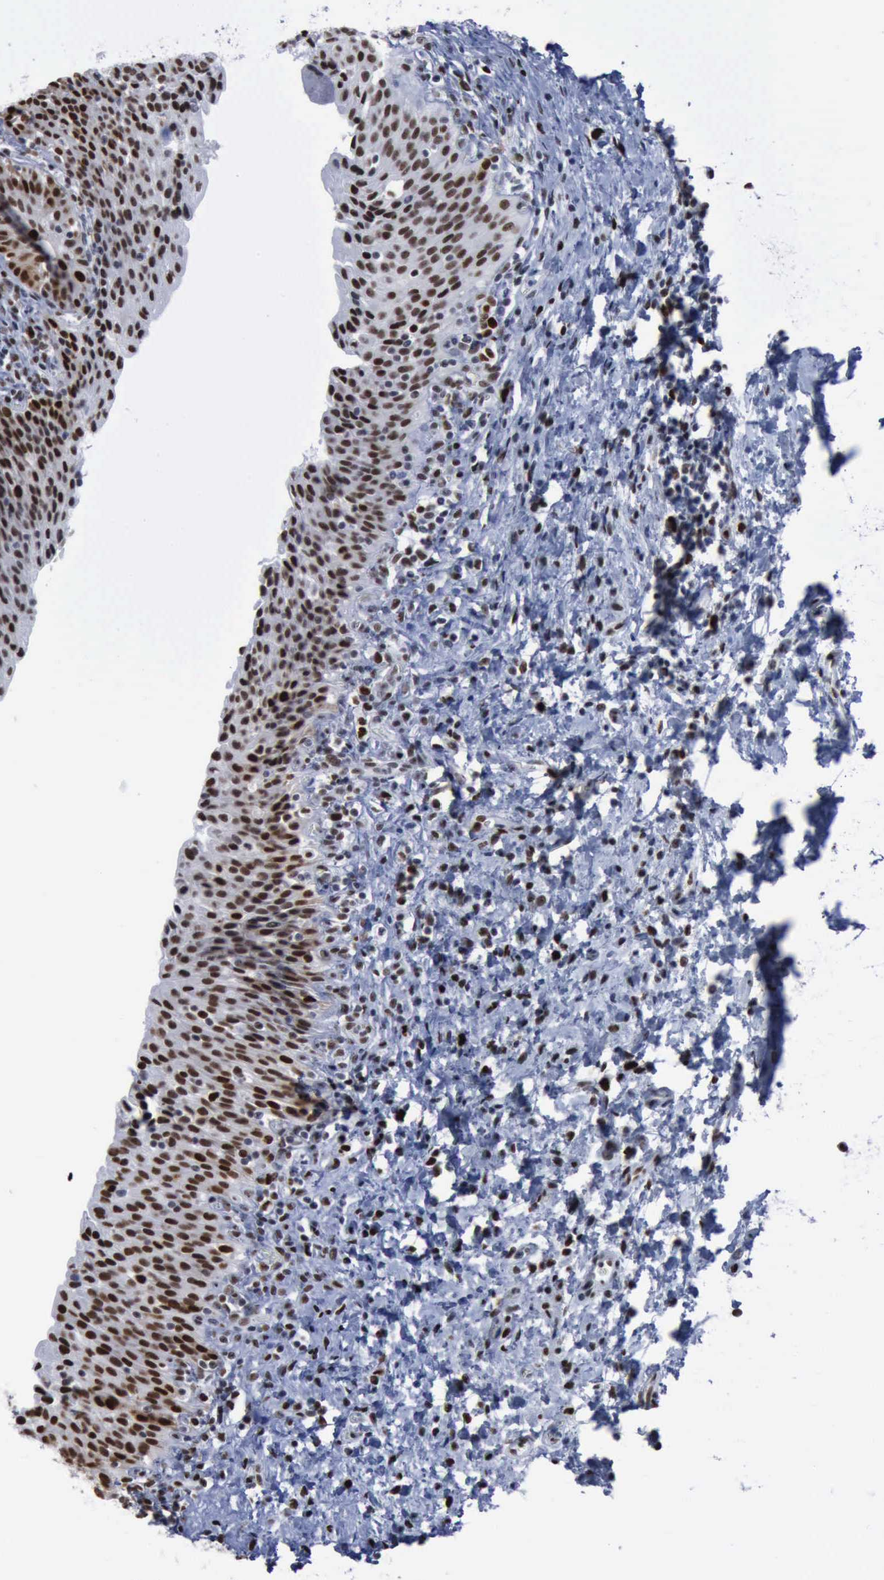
{"staining": {"intensity": "moderate", "quantity": "25%-75%", "location": "nuclear"}, "tissue": "urinary bladder", "cell_type": "Urothelial cells", "image_type": "normal", "snomed": [{"axis": "morphology", "description": "Normal tissue, NOS"}, {"axis": "topography", "description": "Urinary bladder"}], "caption": "IHC image of unremarkable urinary bladder: urinary bladder stained using immunohistochemistry reveals medium levels of moderate protein expression localized specifically in the nuclear of urothelial cells, appearing as a nuclear brown color.", "gene": "PCNA", "patient": {"sex": "male", "age": 51}}